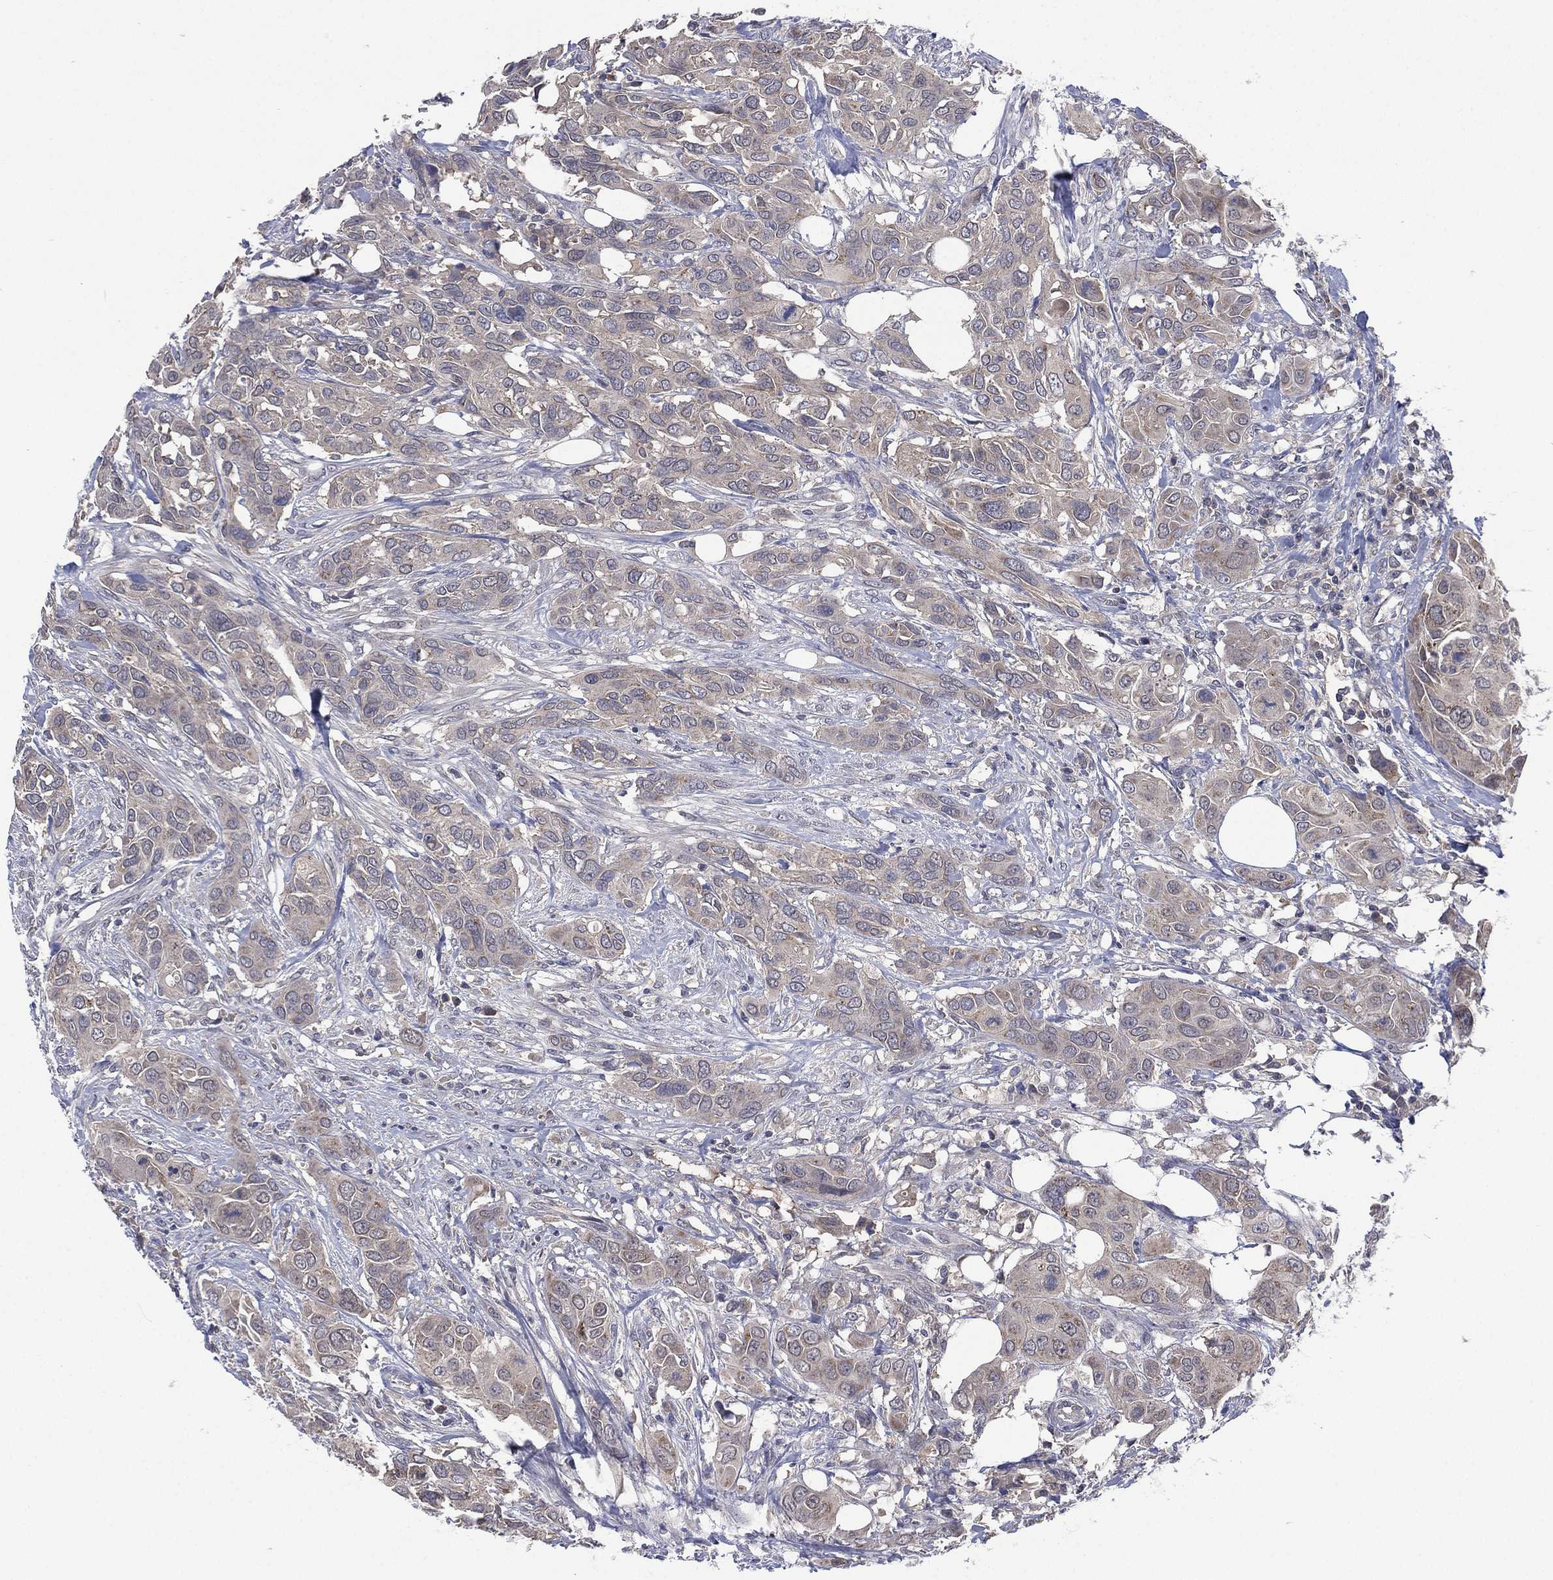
{"staining": {"intensity": "negative", "quantity": "none", "location": "none"}, "tissue": "urothelial cancer", "cell_type": "Tumor cells", "image_type": "cancer", "snomed": [{"axis": "morphology", "description": "Urothelial carcinoma, NOS"}, {"axis": "morphology", "description": "Urothelial carcinoma, High grade"}, {"axis": "topography", "description": "Urinary bladder"}], "caption": "Immunohistochemistry (IHC) photomicrograph of urothelial cancer stained for a protein (brown), which reveals no positivity in tumor cells.", "gene": "MPP7", "patient": {"sex": "male", "age": 63}}